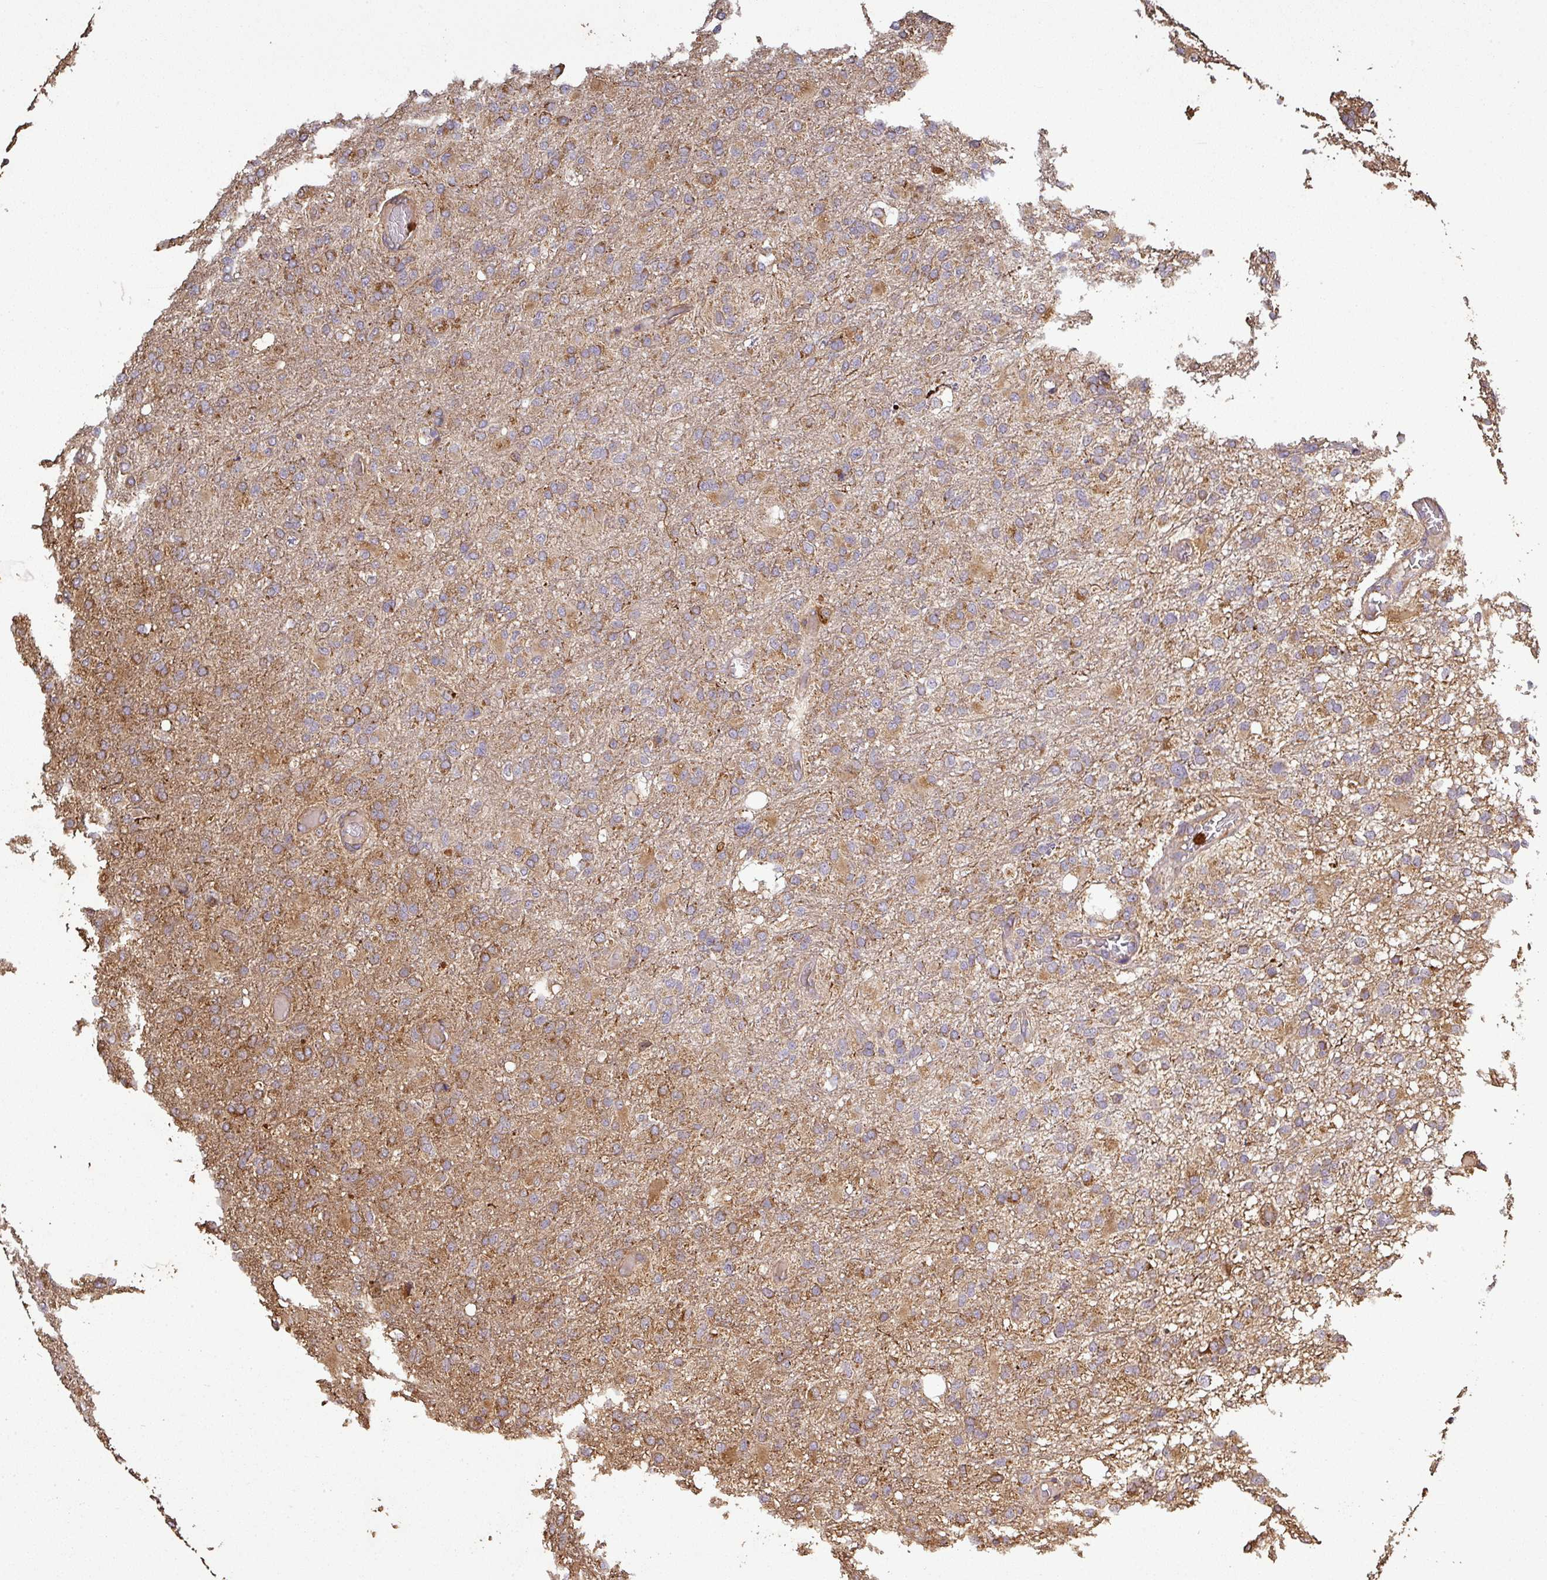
{"staining": {"intensity": "moderate", "quantity": "25%-75%", "location": "cytoplasmic/membranous"}, "tissue": "glioma", "cell_type": "Tumor cells", "image_type": "cancer", "snomed": [{"axis": "morphology", "description": "Glioma, malignant, High grade"}, {"axis": "topography", "description": "Brain"}], "caption": "Tumor cells exhibit medium levels of moderate cytoplasmic/membranous positivity in approximately 25%-75% of cells in human malignant high-grade glioma. (DAB IHC with brightfield microscopy, high magnification).", "gene": "PLEKHM1", "patient": {"sex": "female", "age": 74}}